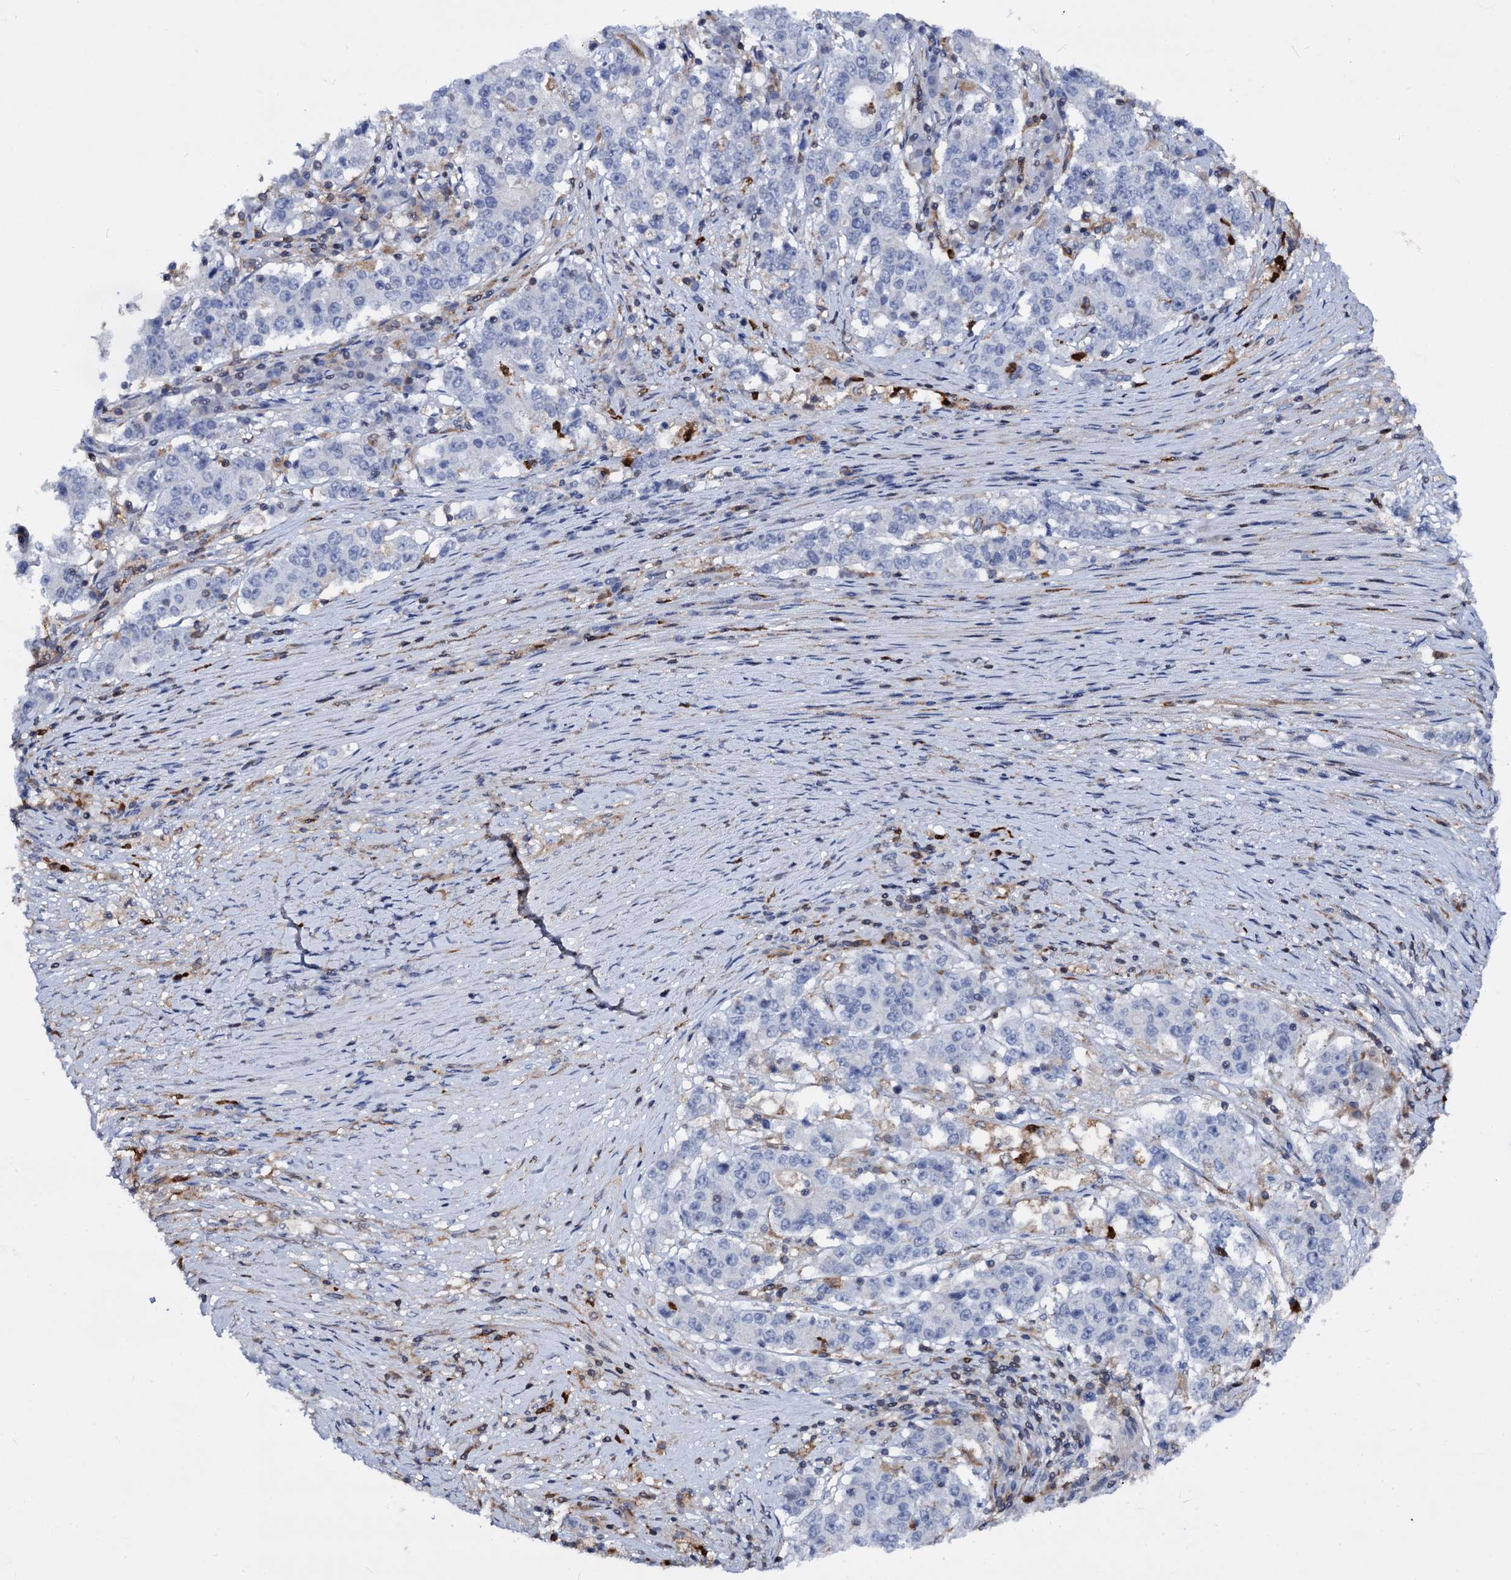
{"staining": {"intensity": "negative", "quantity": "none", "location": "none"}, "tissue": "stomach cancer", "cell_type": "Tumor cells", "image_type": "cancer", "snomed": [{"axis": "morphology", "description": "Adenocarcinoma, NOS"}, {"axis": "topography", "description": "Stomach"}], "caption": "Tumor cells show no significant staining in stomach adenocarcinoma.", "gene": "RHOG", "patient": {"sex": "male", "age": 59}}